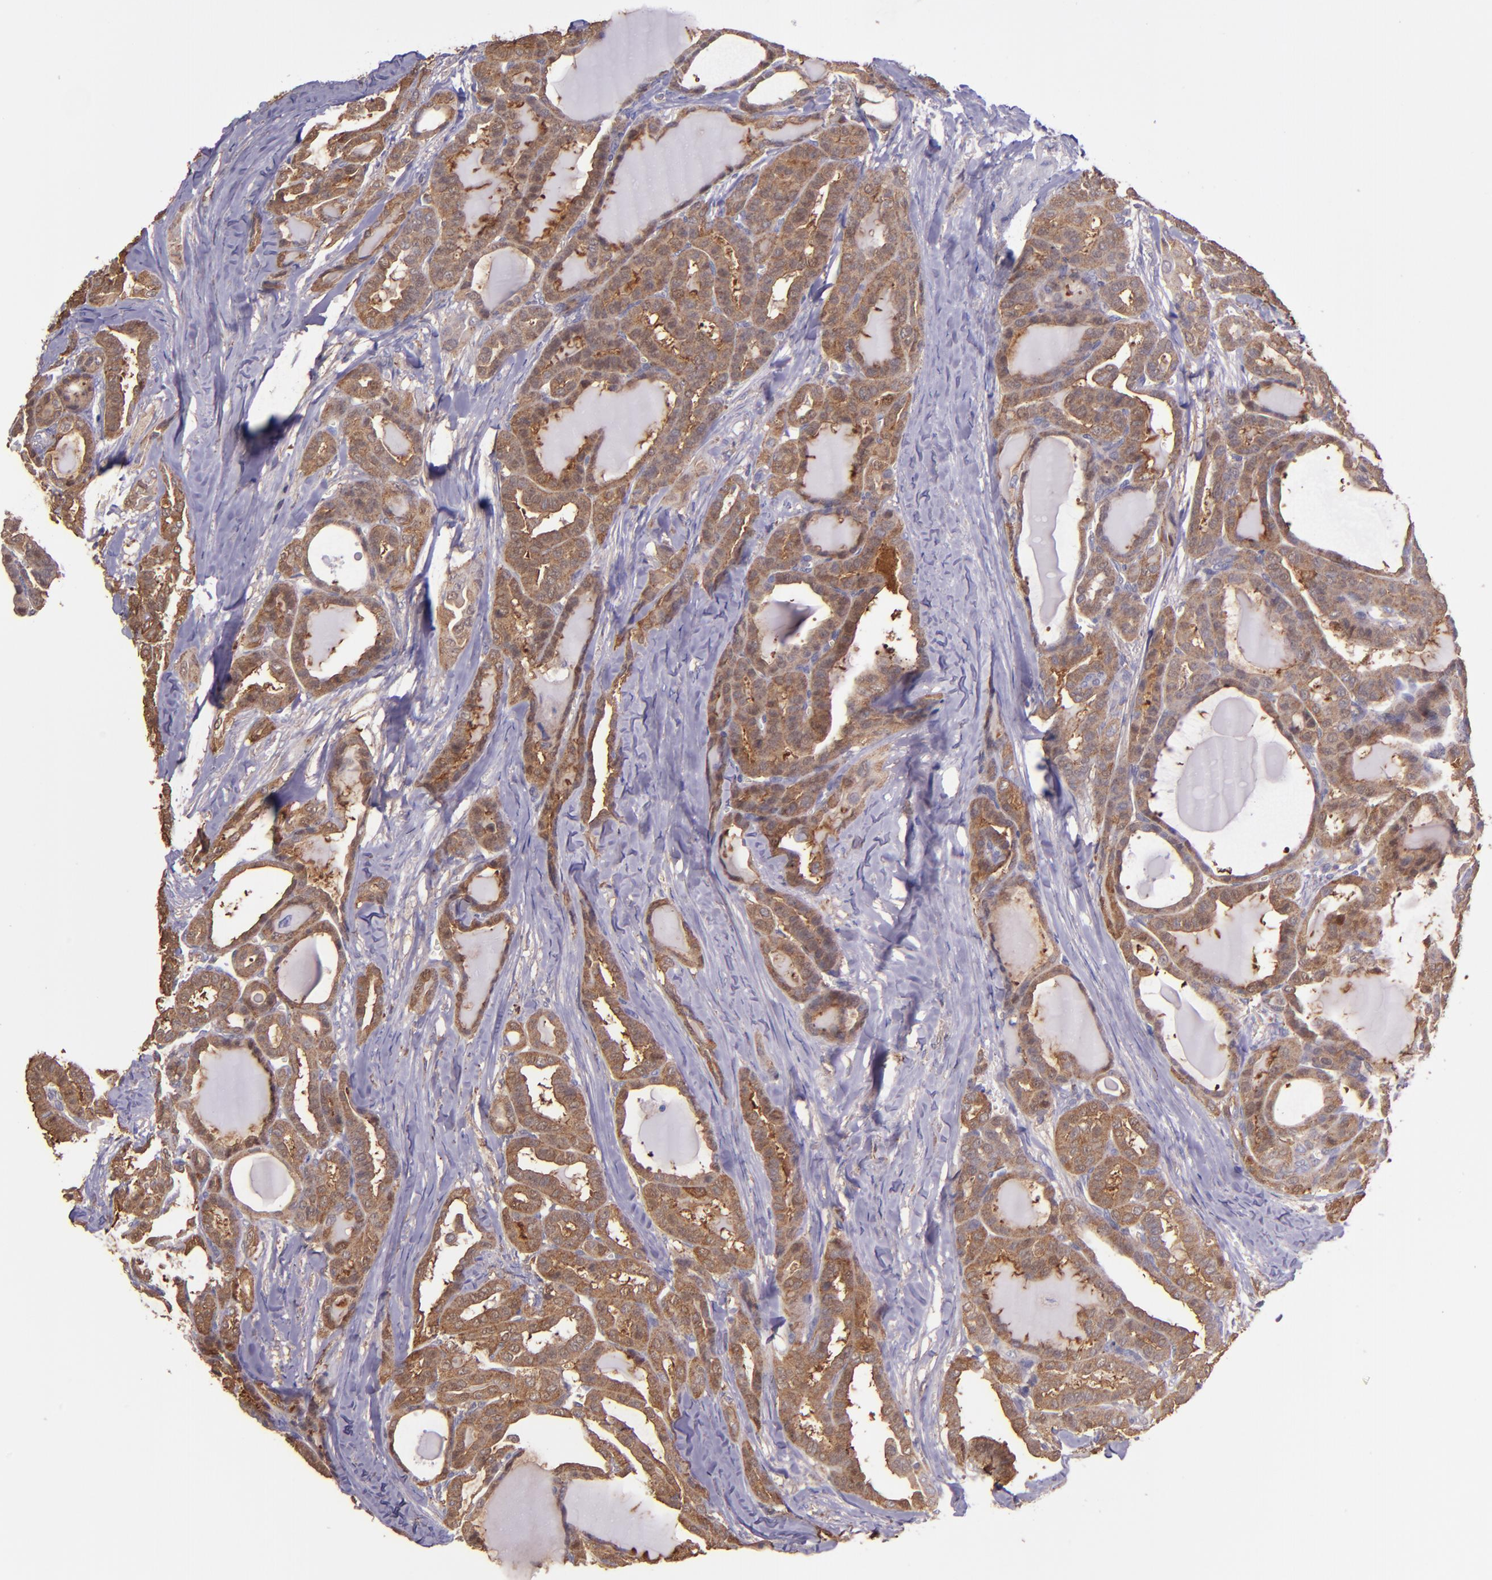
{"staining": {"intensity": "moderate", "quantity": ">75%", "location": "cytoplasmic/membranous"}, "tissue": "thyroid cancer", "cell_type": "Tumor cells", "image_type": "cancer", "snomed": [{"axis": "morphology", "description": "Carcinoma, NOS"}, {"axis": "topography", "description": "Thyroid gland"}], "caption": "Human thyroid cancer stained with a brown dye shows moderate cytoplasmic/membranous positive expression in about >75% of tumor cells.", "gene": "WASHC1", "patient": {"sex": "female", "age": 91}}